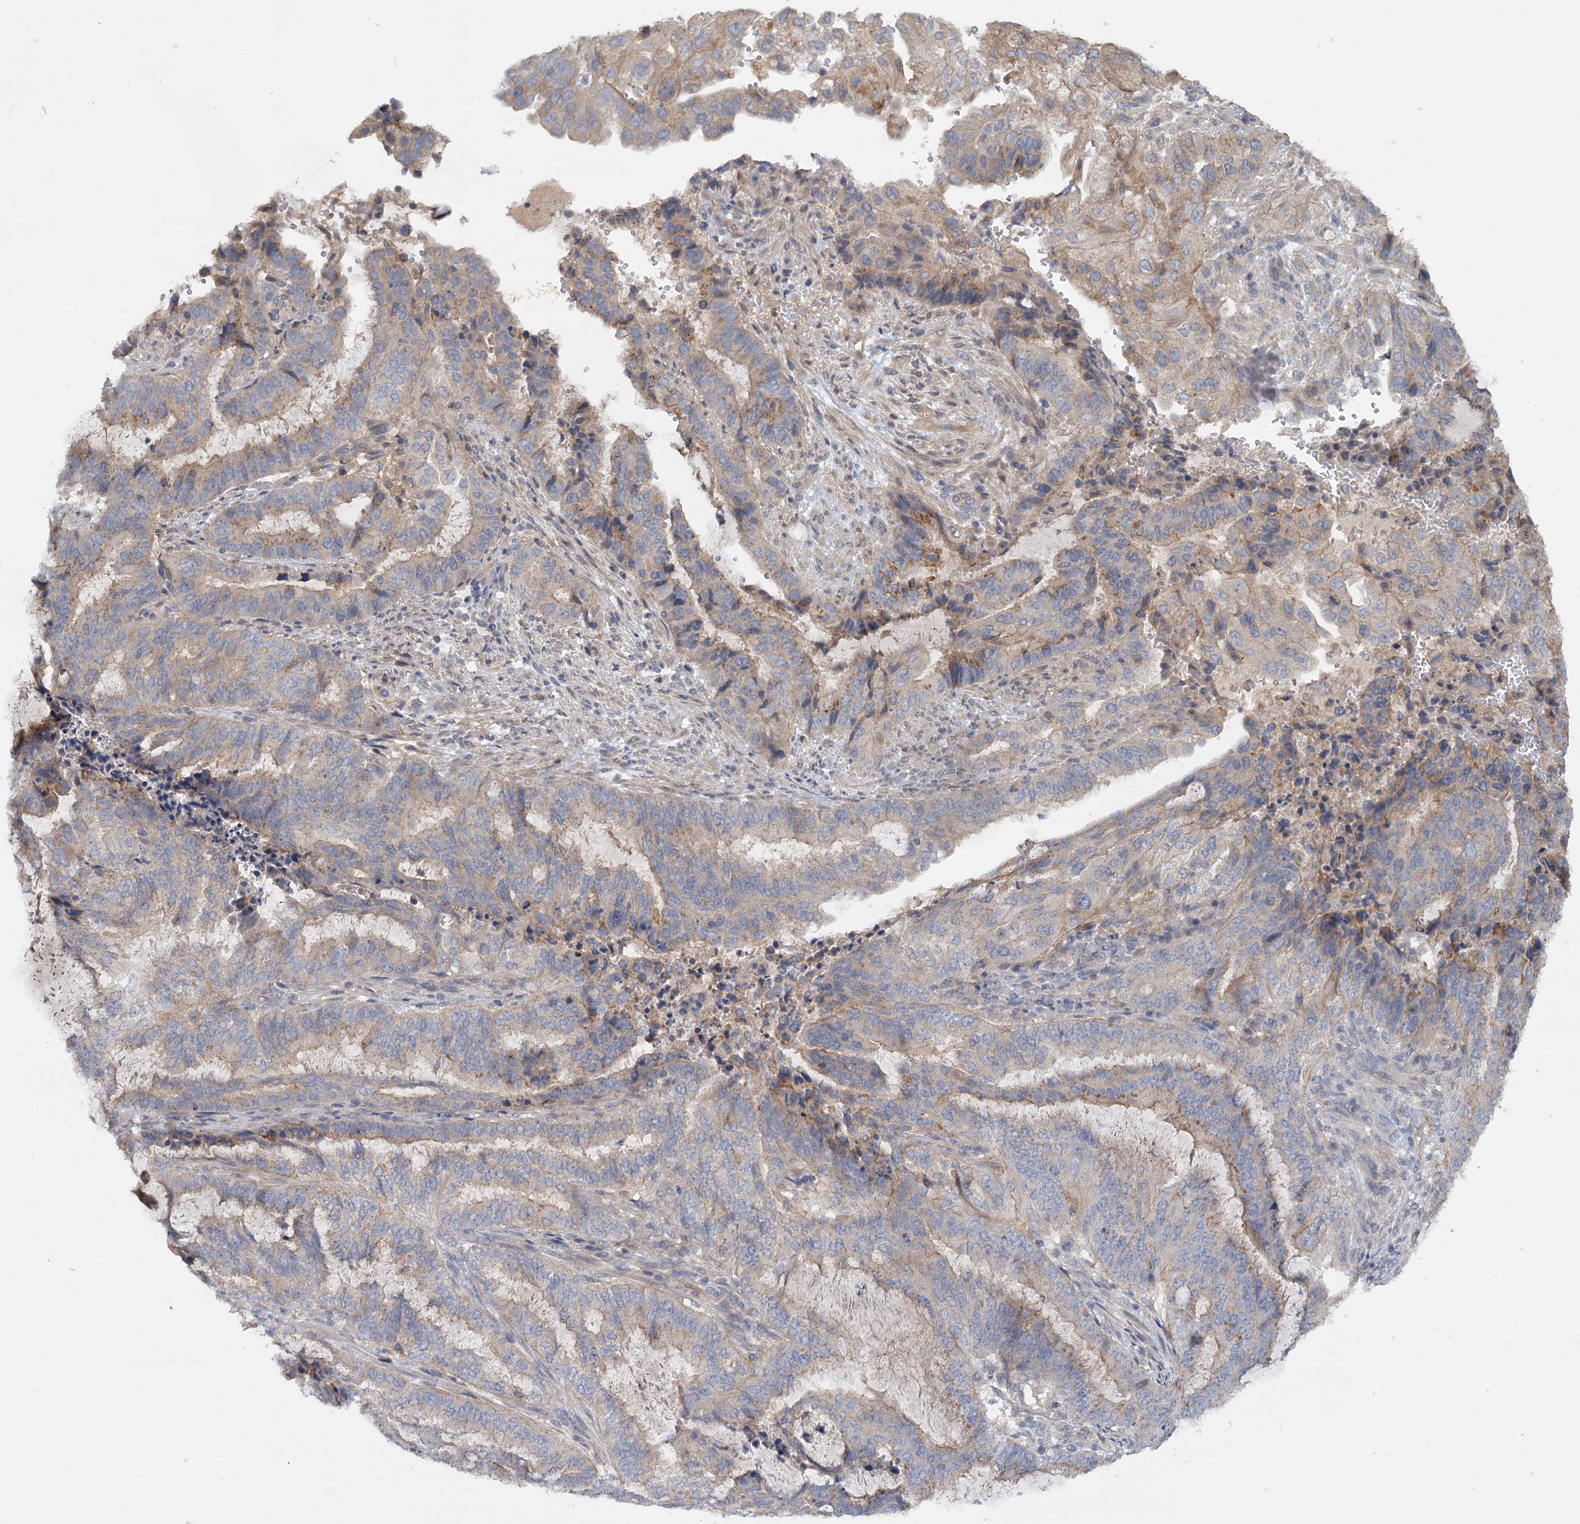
{"staining": {"intensity": "weak", "quantity": "25%-75%", "location": "cytoplasmic/membranous"}, "tissue": "endometrial cancer", "cell_type": "Tumor cells", "image_type": "cancer", "snomed": [{"axis": "morphology", "description": "Adenocarcinoma, NOS"}, {"axis": "topography", "description": "Endometrium"}], "caption": "Immunohistochemistry (IHC) (DAB) staining of adenocarcinoma (endometrial) demonstrates weak cytoplasmic/membranous protein staining in approximately 25%-75% of tumor cells.", "gene": "ZNF324", "patient": {"sex": "female", "age": 51}}